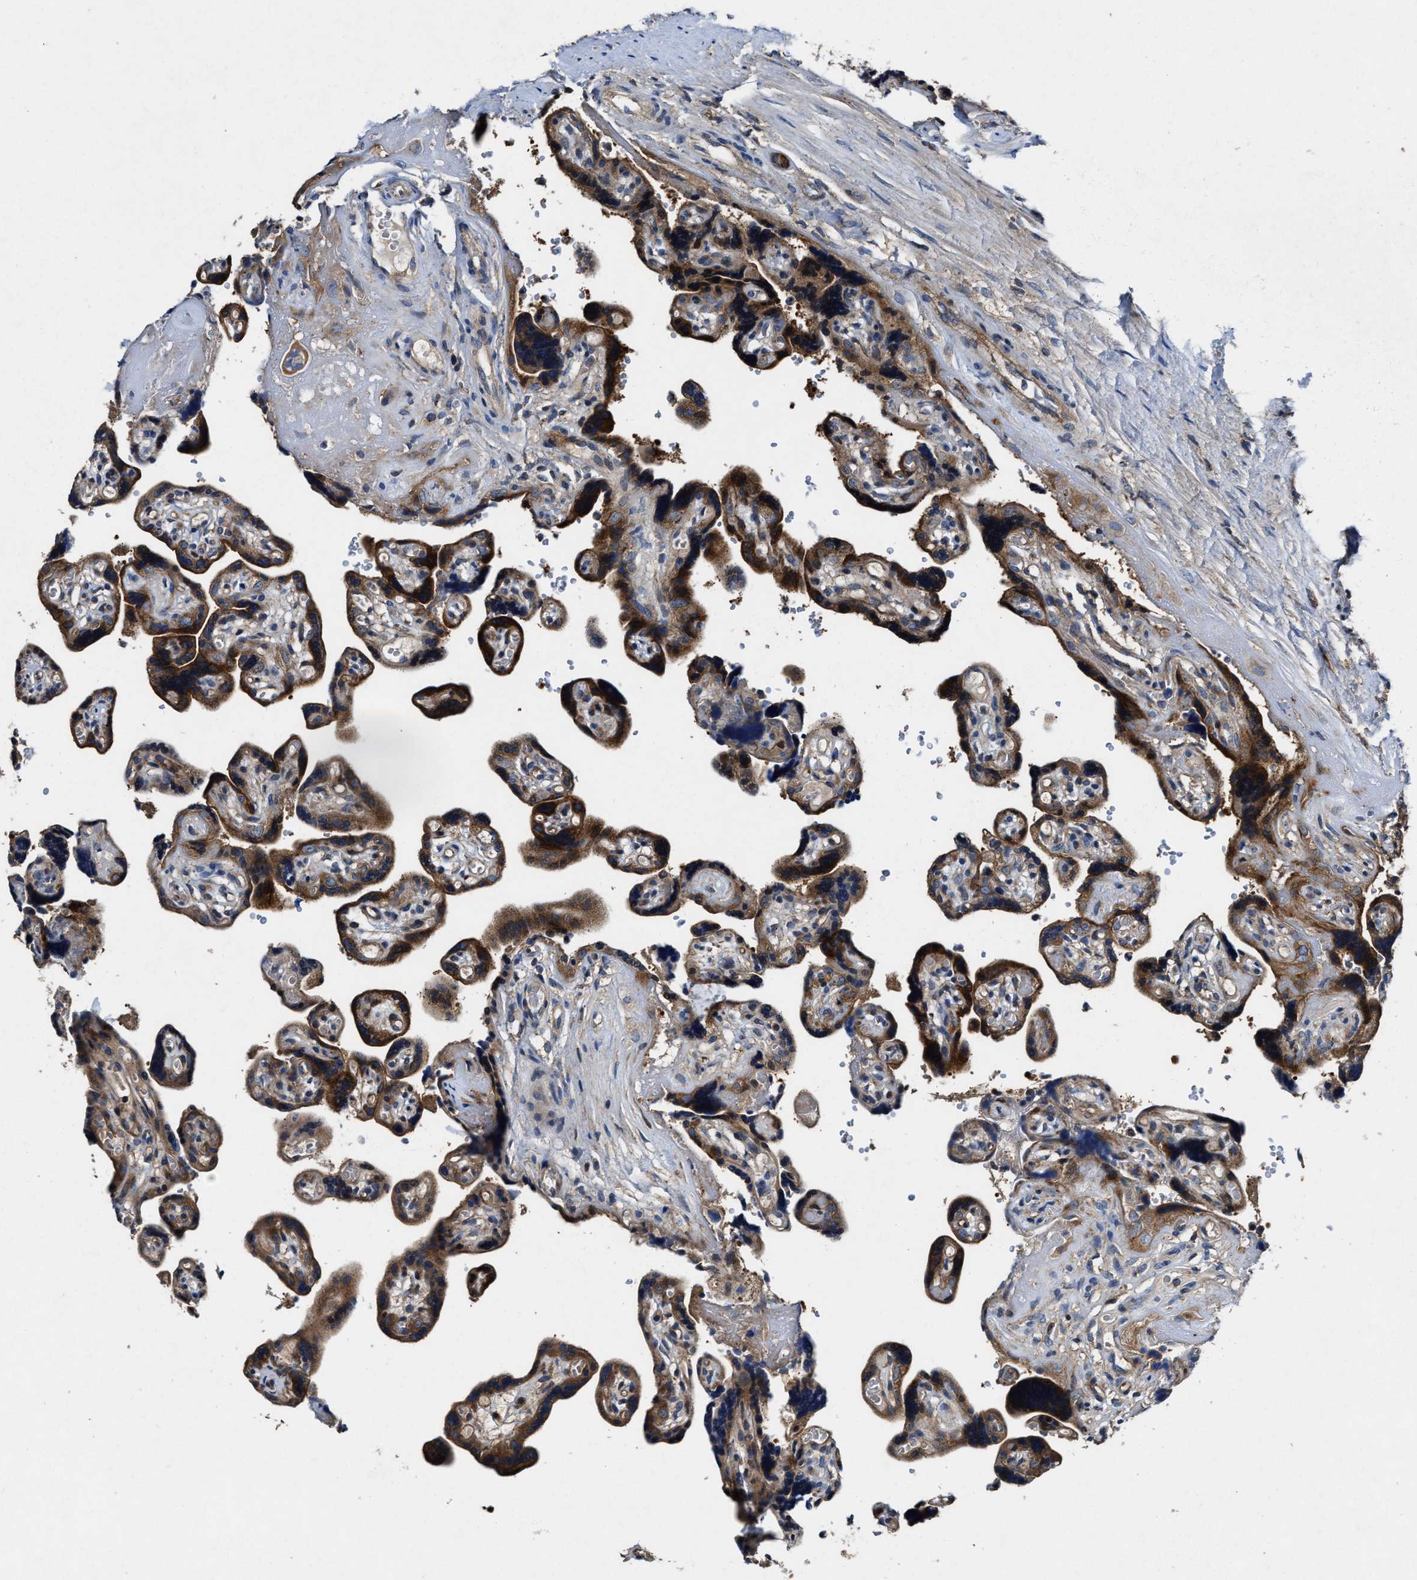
{"staining": {"intensity": "strong", "quantity": ">75%", "location": "cytoplasmic/membranous"}, "tissue": "placenta", "cell_type": "Trophoblastic cells", "image_type": "normal", "snomed": [{"axis": "morphology", "description": "Normal tissue, NOS"}, {"axis": "topography", "description": "Placenta"}], "caption": "DAB immunohistochemical staining of unremarkable placenta shows strong cytoplasmic/membranous protein positivity in about >75% of trophoblastic cells. (Brightfield microscopy of DAB IHC at high magnification).", "gene": "PTAR1", "patient": {"sex": "female", "age": 30}}